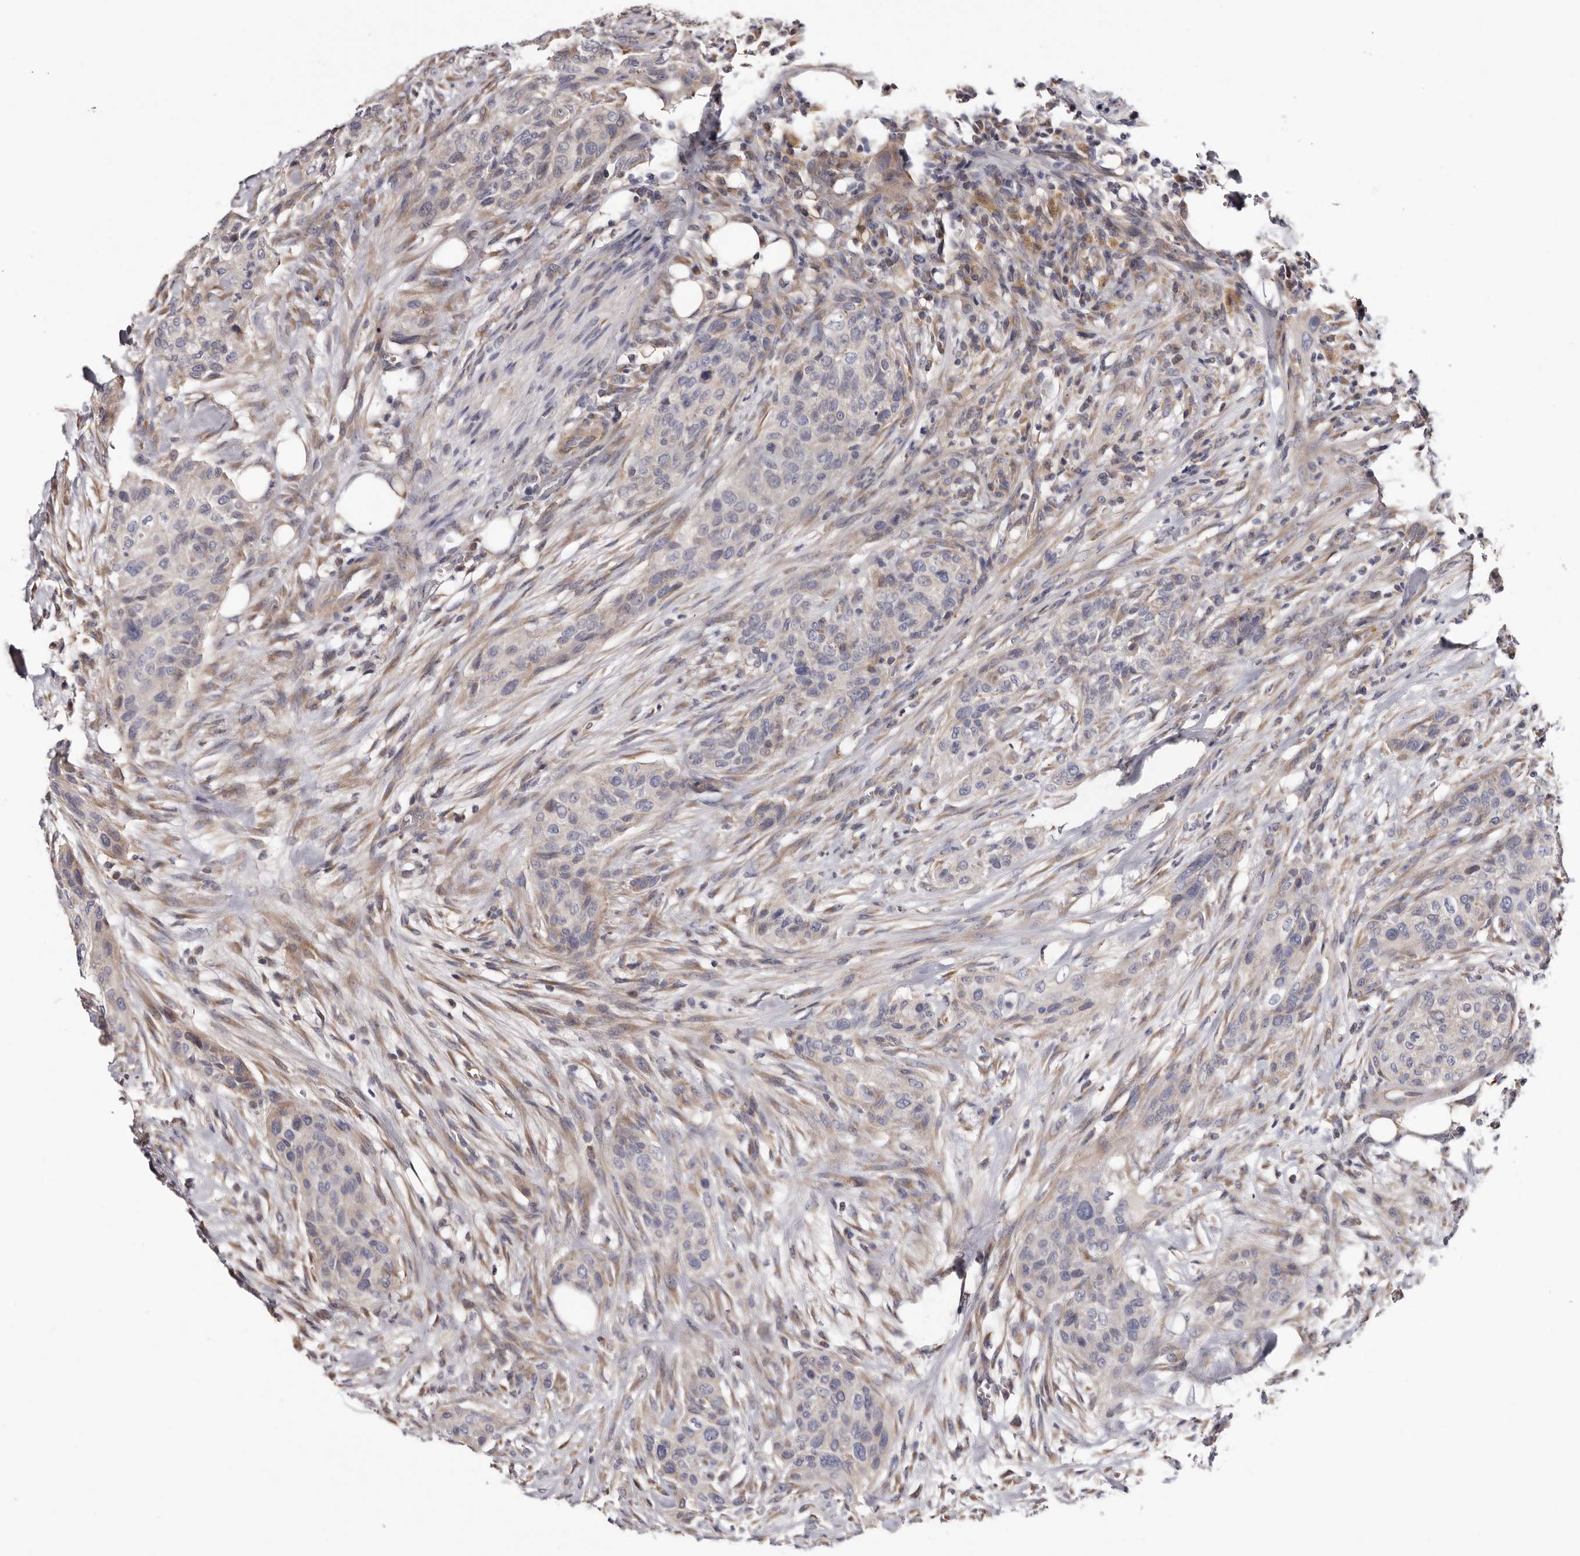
{"staining": {"intensity": "negative", "quantity": "none", "location": "none"}, "tissue": "urothelial cancer", "cell_type": "Tumor cells", "image_type": "cancer", "snomed": [{"axis": "morphology", "description": "Urothelial carcinoma, High grade"}, {"axis": "topography", "description": "Urinary bladder"}], "caption": "Immunohistochemical staining of urothelial cancer demonstrates no significant positivity in tumor cells. The staining is performed using DAB brown chromogen with nuclei counter-stained in using hematoxylin.", "gene": "ASIC5", "patient": {"sex": "male", "age": 35}}